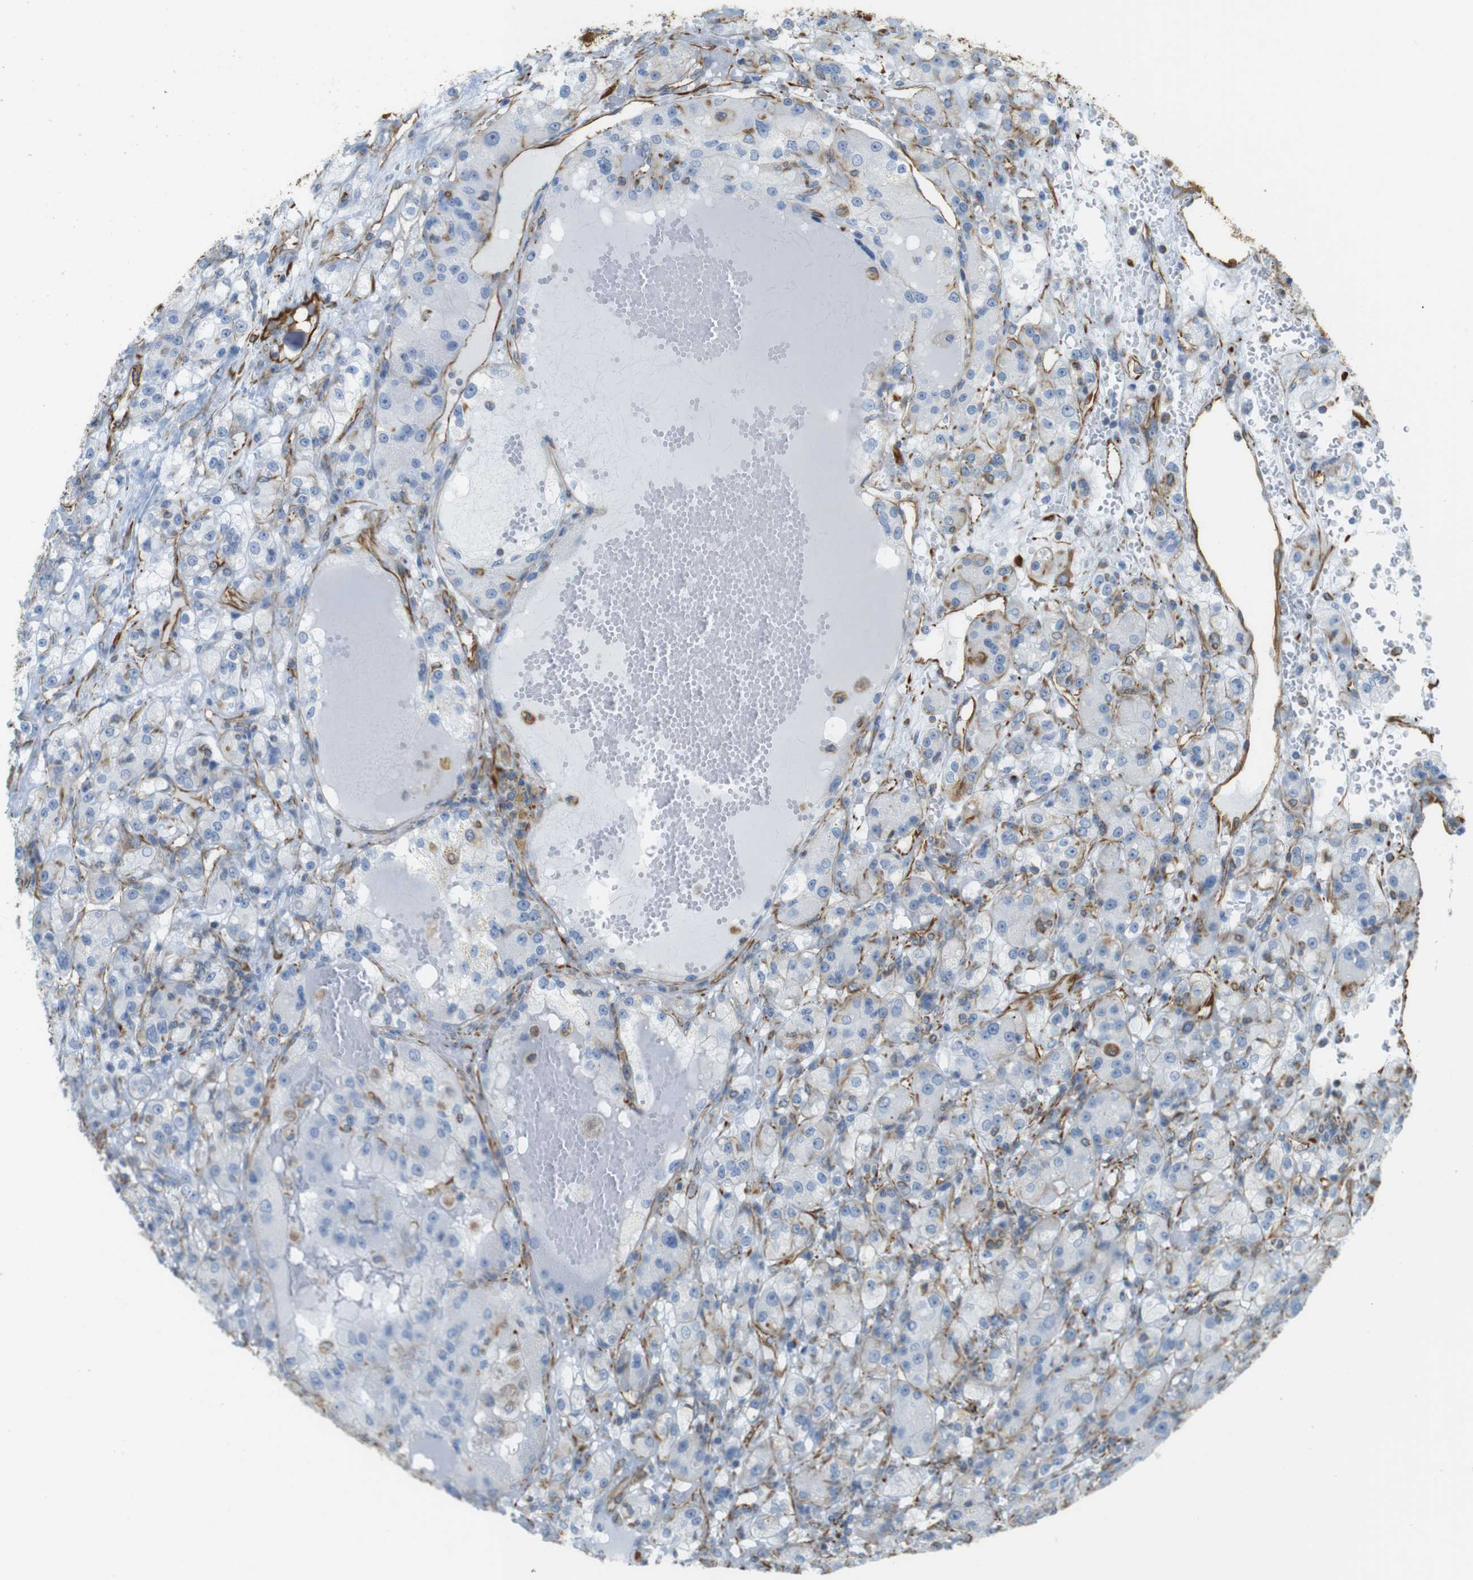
{"staining": {"intensity": "negative", "quantity": "none", "location": "none"}, "tissue": "renal cancer", "cell_type": "Tumor cells", "image_type": "cancer", "snomed": [{"axis": "morphology", "description": "Normal tissue, NOS"}, {"axis": "morphology", "description": "Adenocarcinoma, NOS"}, {"axis": "topography", "description": "Kidney"}], "caption": "Photomicrograph shows no significant protein positivity in tumor cells of renal cancer (adenocarcinoma). (DAB immunohistochemistry (IHC) with hematoxylin counter stain).", "gene": "MS4A10", "patient": {"sex": "male", "age": 61}}